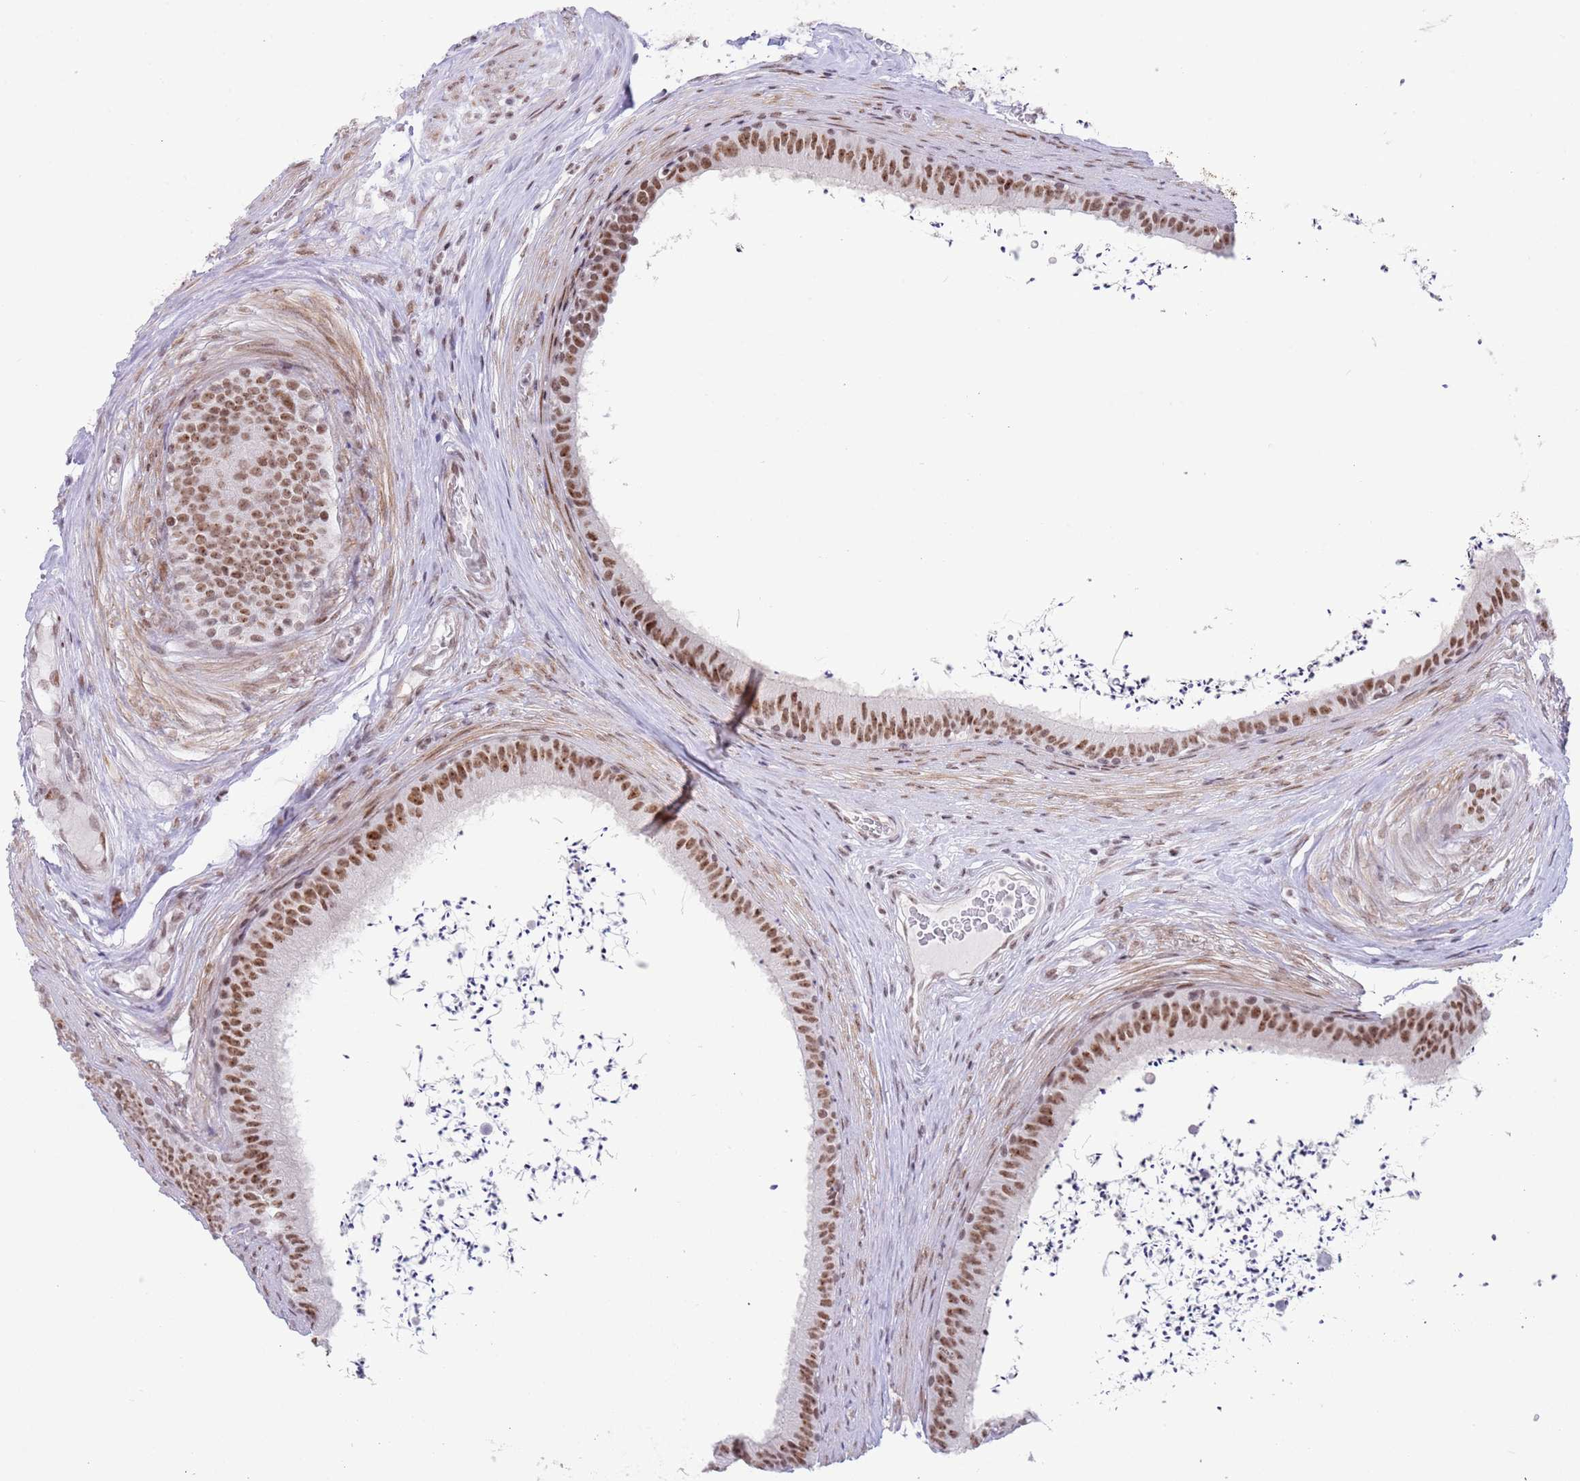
{"staining": {"intensity": "moderate", "quantity": ">75%", "location": "nuclear"}, "tissue": "epididymis", "cell_type": "Glandular cells", "image_type": "normal", "snomed": [{"axis": "morphology", "description": "Normal tissue, NOS"}, {"axis": "topography", "description": "Testis"}, {"axis": "topography", "description": "Epididymis"}], "caption": "Protein expression analysis of unremarkable human epididymis reveals moderate nuclear expression in about >75% of glandular cells. The protein of interest is stained brown, and the nuclei are stained in blue (DAB (3,3'-diaminobenzidine) IHC with brightfield microscopy, high magnification).", "gene": "ZNF382", "patient": {"sex": "male", "age": 41}}